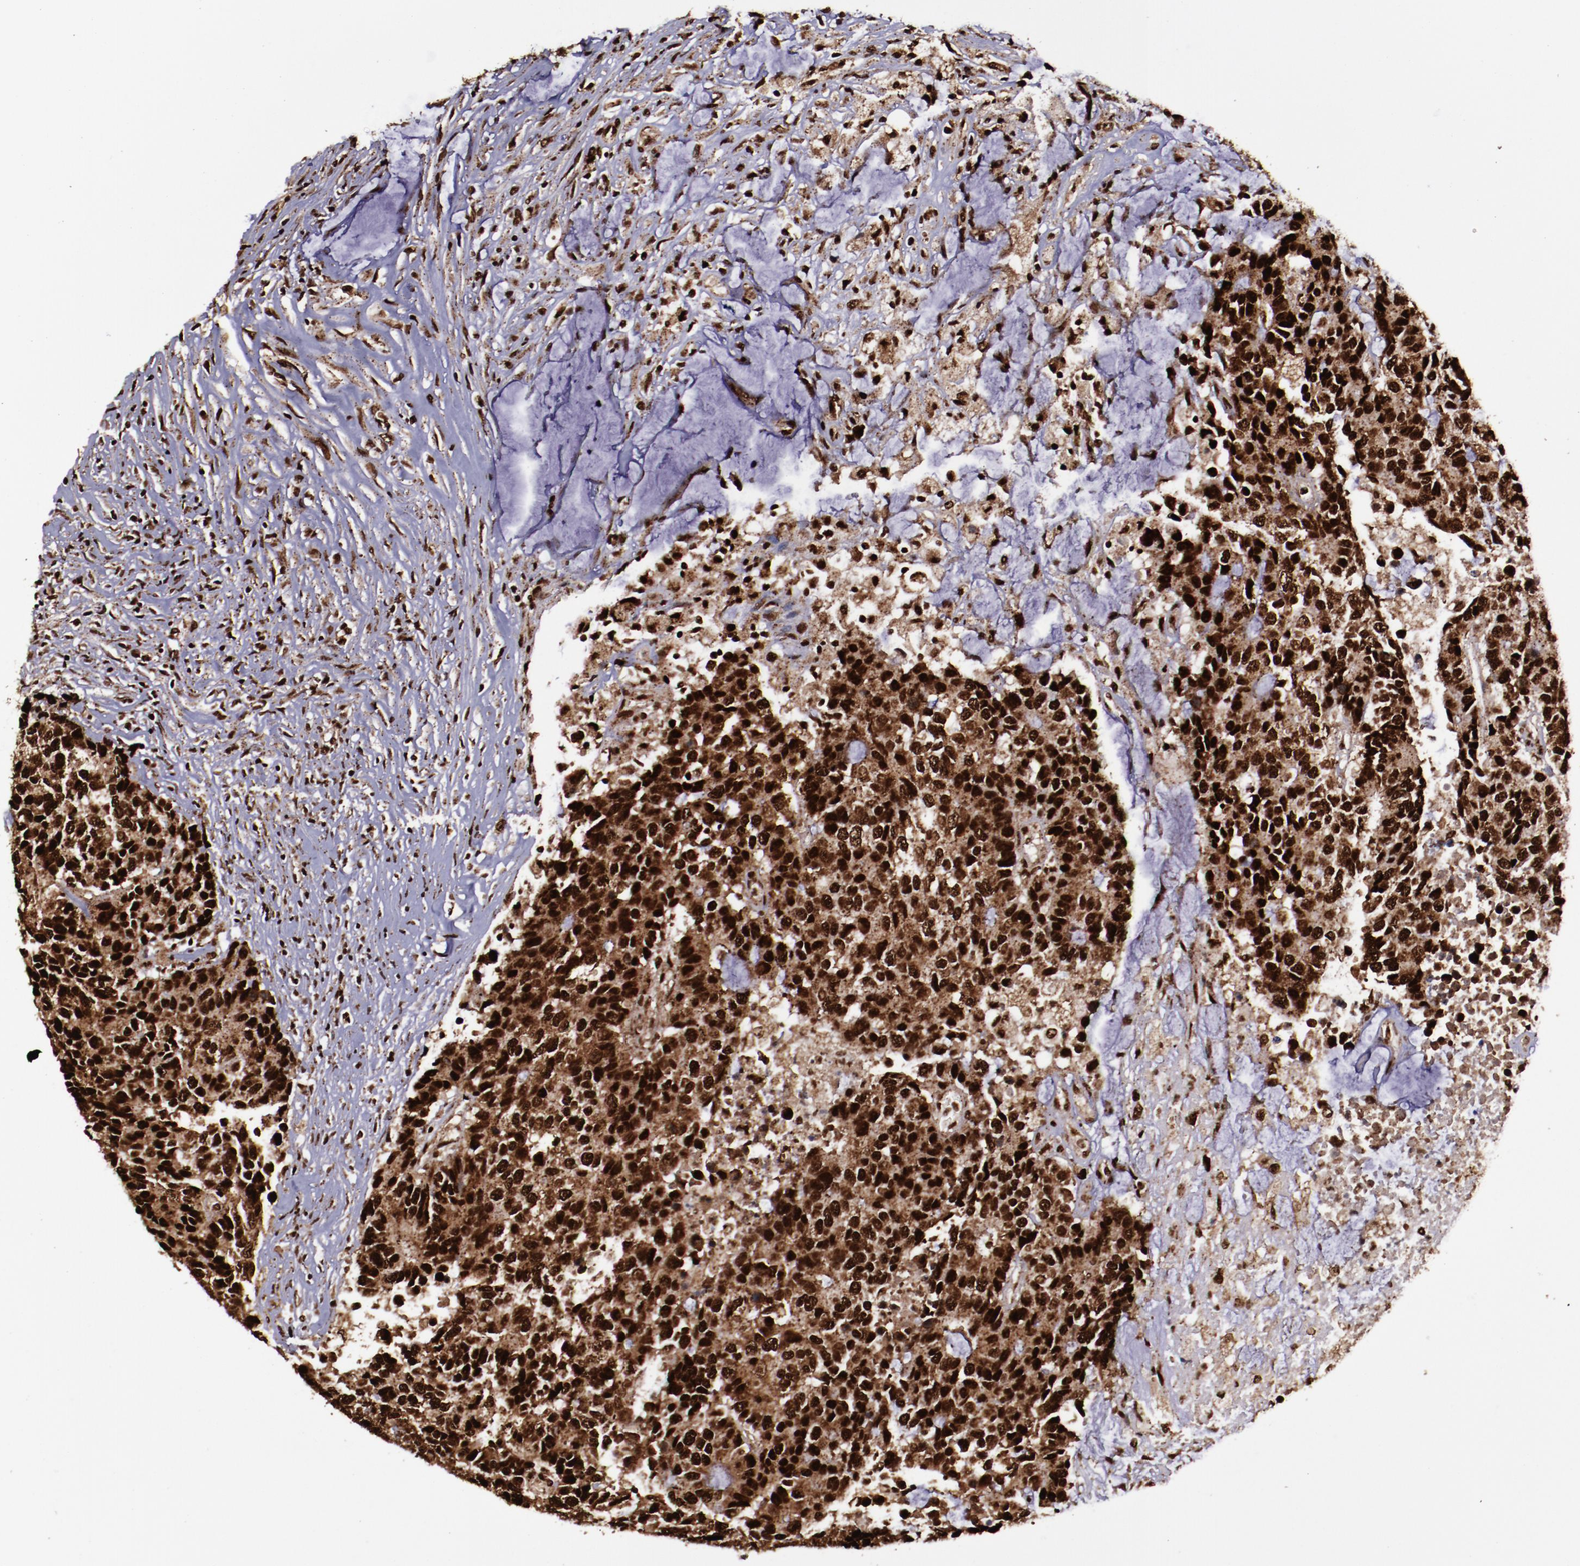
{"staining": {"intensity": "strong", "quantity": ">75%", "location": "cytoplasmic/membranous,nuclear"}, "tissue": "colorectal cancer", "cell_type": "Tumor cells", "image_type": "cancer", "snomed": [{"axis": "morphology", "description": "Adenocarcinoma, NOS"}, {"axis": "topography", "description": "Colon"}], "caption": "Adenocarcinoma (colorectal) stained with IHC displays strong cytoplasmic/membranous and nuclear expression in approximately >75% of tumor cells.", "gene": "SNW1", "patient": {"sex": "female", "age": 86}}